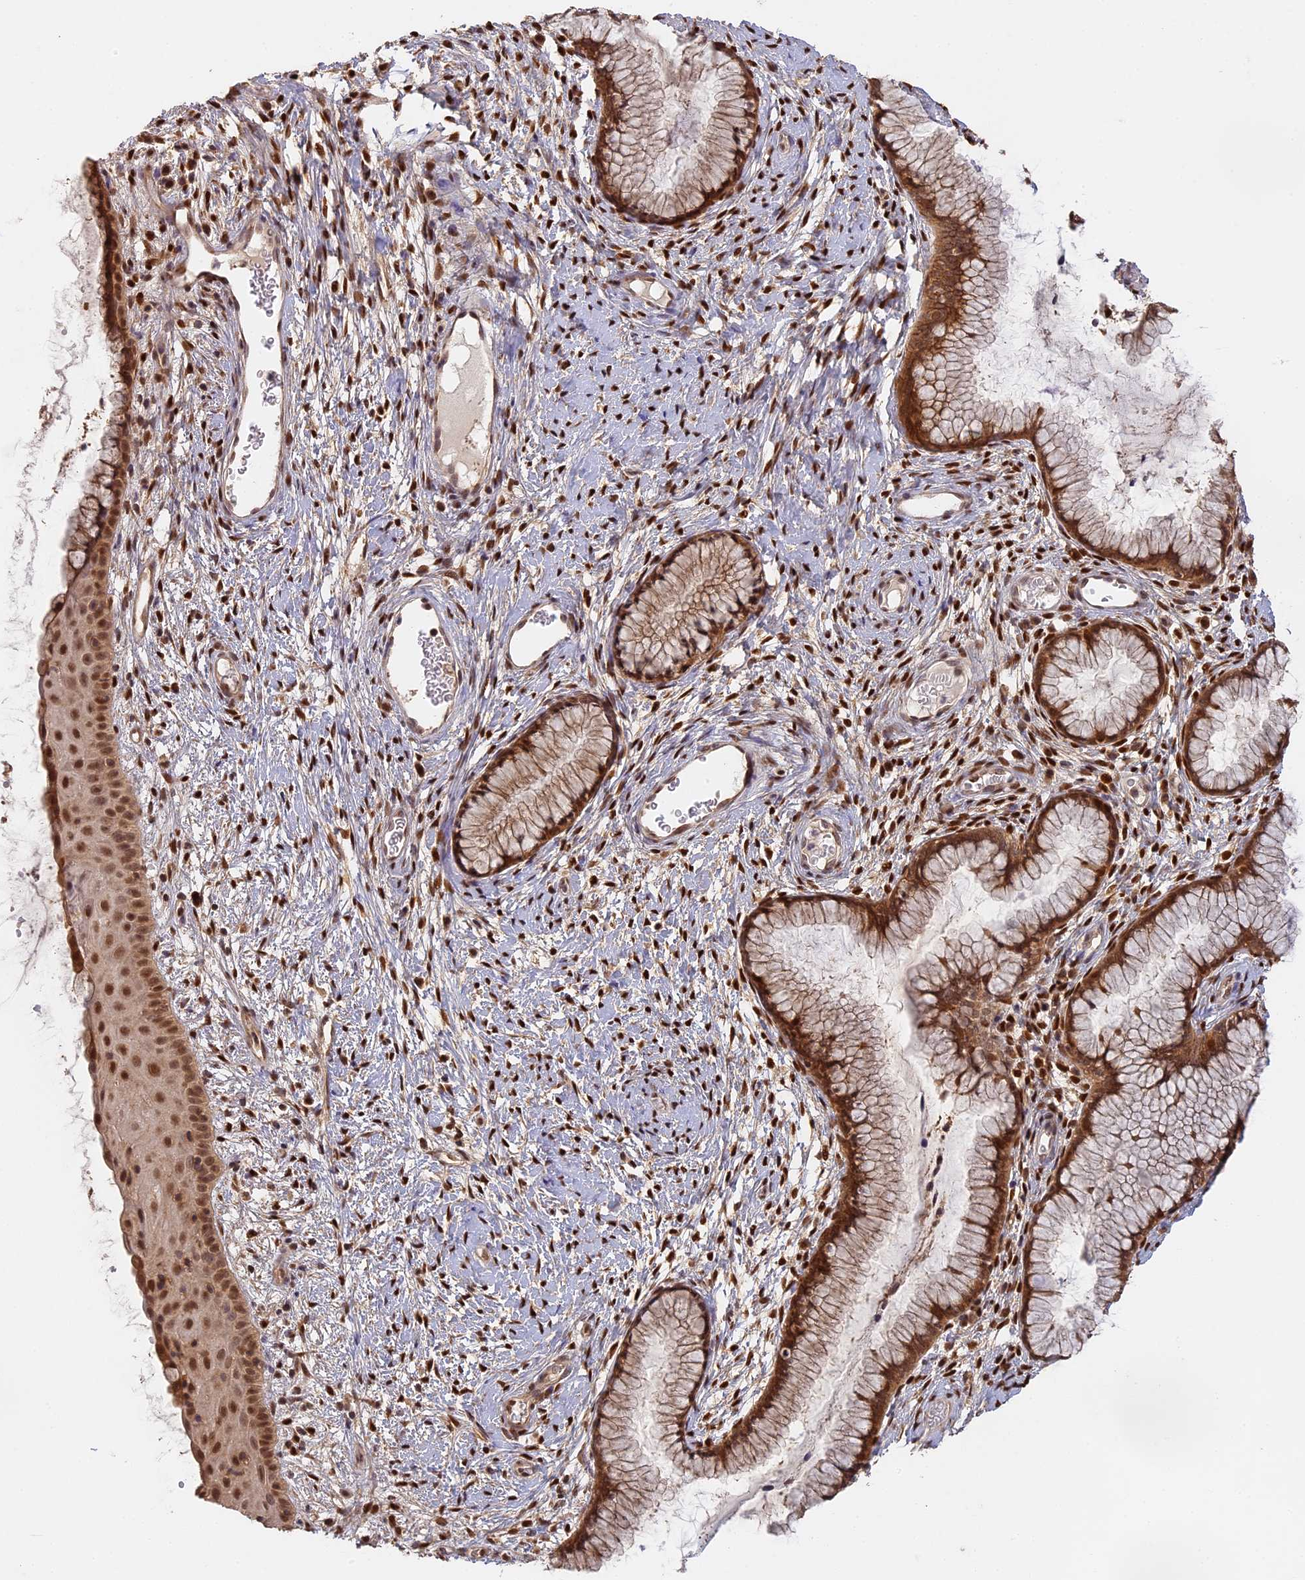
{"staining": {"intensity": "strong", "quantity": ">75%", "location": "cytoplasmic/membranous,nuclear"}, "tissue": "cervix", "cell_type": "Glandular cells", "image_type": "normal", "snomed": [{"axis": "morphology", "description": "Normal tissue, NOS"}, {"axis": "topography", "description": "Cervix"}], "caption": "Approximately >75% of glandular cells in unremarkable cervix demonstrate strong cytoplasmic/membranous,nuclear protein staining as visualized by brown immunohistochemical staining.", "gene": "MYBL2", "patient": {"sex": "female", "age": 42}}